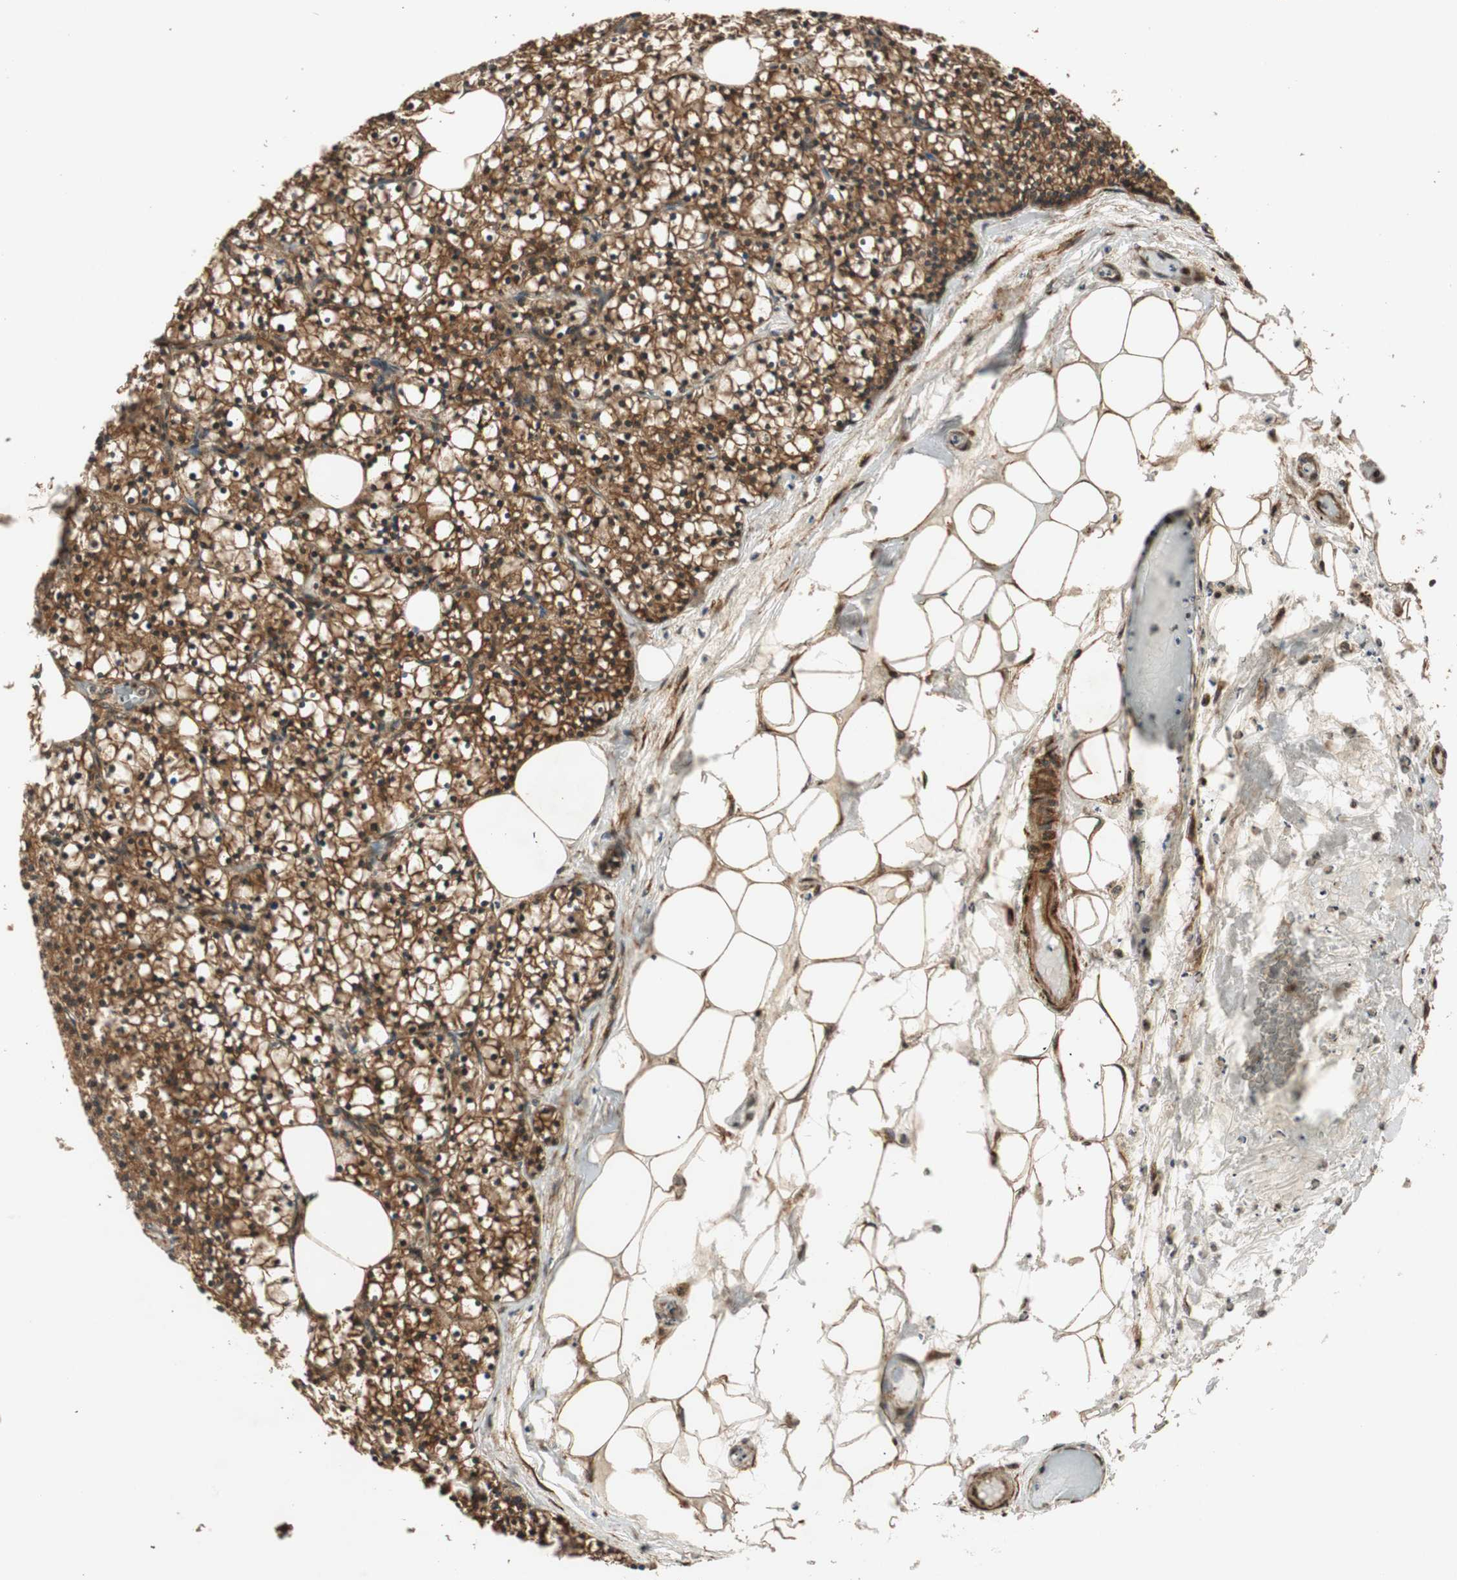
{"staining": {"intensity": "strong", "quantity": ">75%", "location": "cytoplasmic/membranous,nuclear"}, "tissue": "parathyroid gland", "cell_type": "Glandular cells", "image_type": "normal", "snomed": [{"axis": "morphology", "description": "Normal tissue, NOS"}, {"axis": "topography", "description": "Parathyroid gland"}], "caption": "Immunohistochemical staining of unremarkable human parathyroid gland shows >75% levels of strong cytoplasmic/membranous,nuclear protein staining in about >75% of glandular cells. (DAB = brown stain, brightfield microscopy at high magnification).", "gene": "RPA3", "patient": {"sex": "female", "age": 63}}